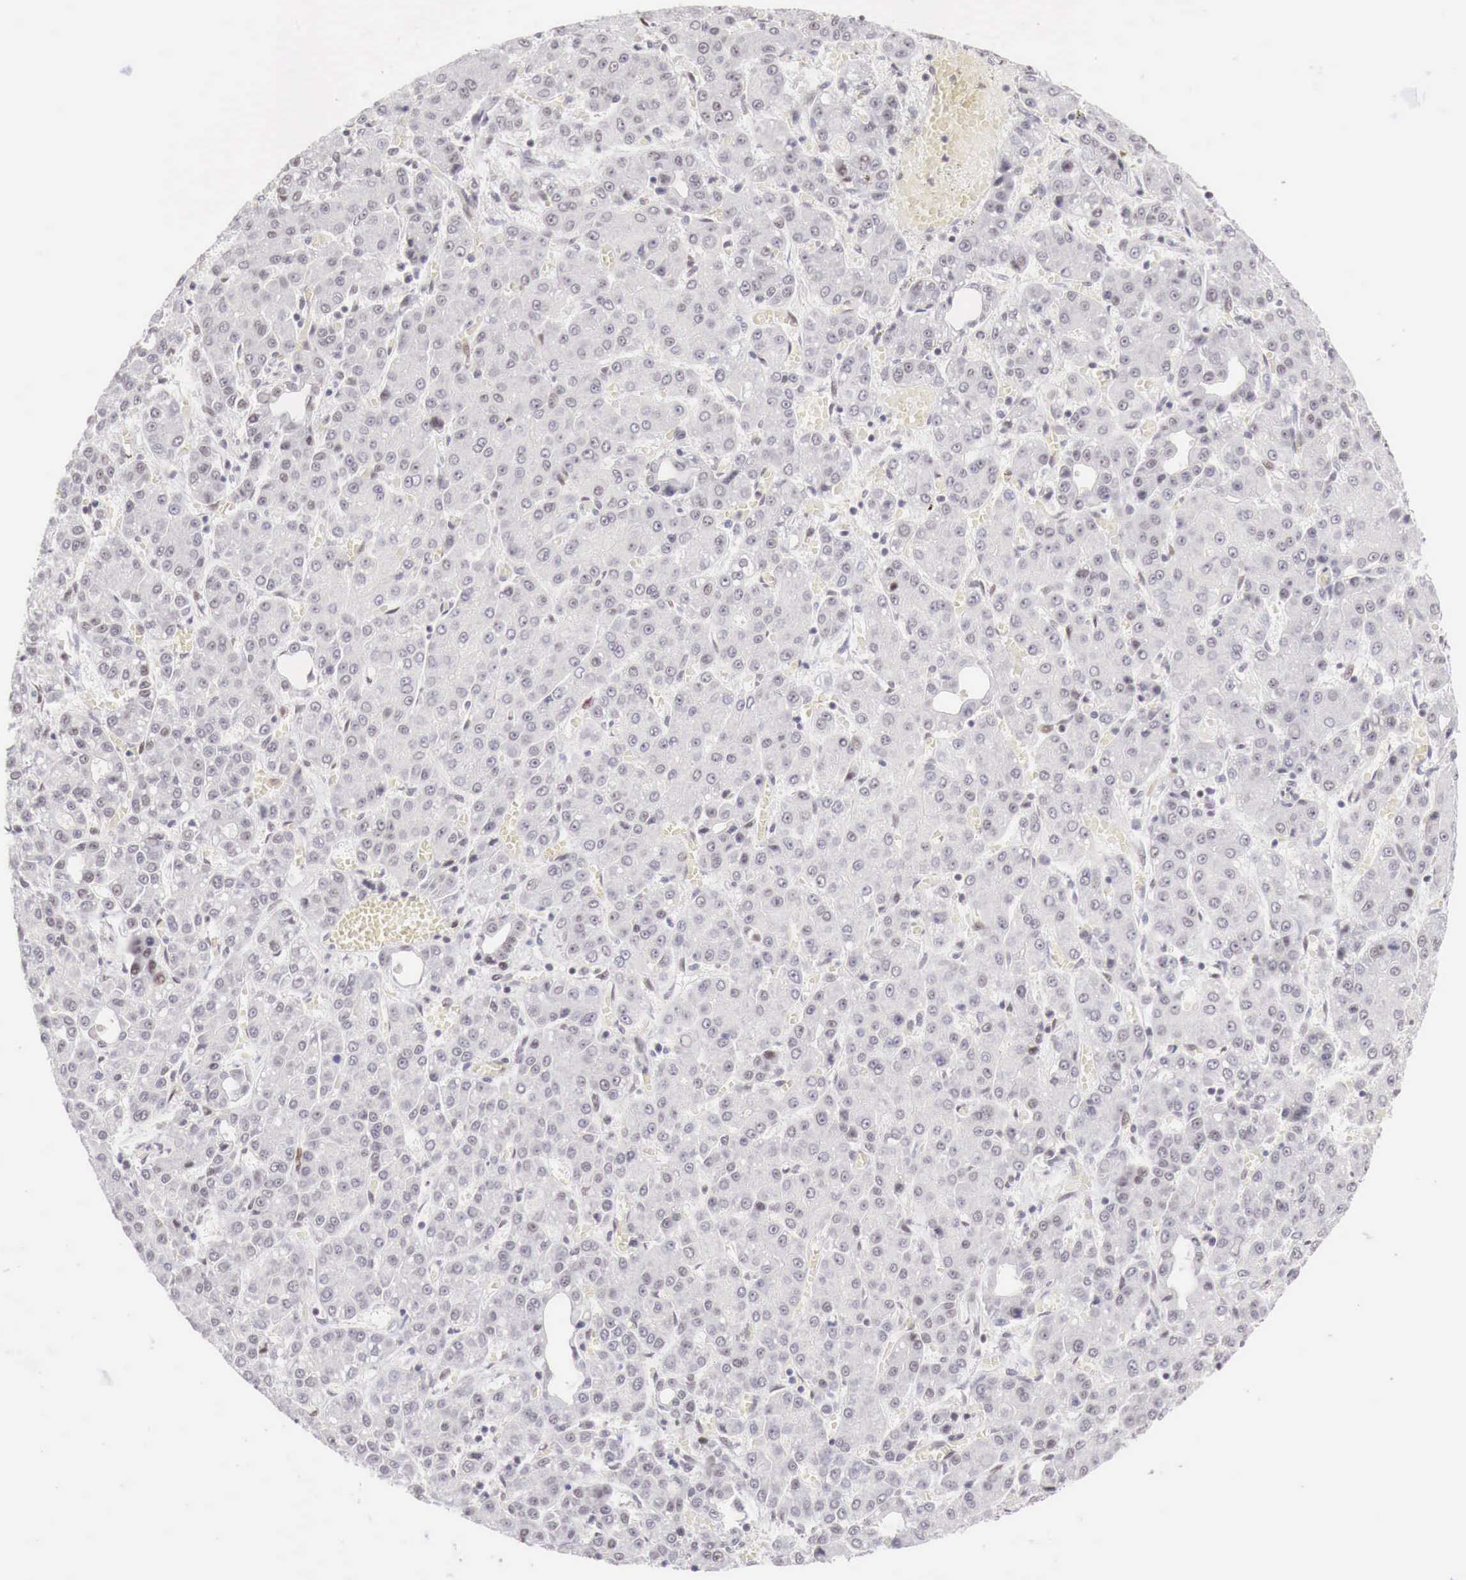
{"staining": {"intensity": "negative", "quantity": "none", "location": "none"}, "tissue": "liver cancer", "cell_type": "Tumor cells", "image_type": "cancer", "snomed": [{"axis": "morphology", "description": "Carcinoma, Hepatocellular, NOS"}, {"axis": "topography", "description": "Liver"}], "caption": "There is no significant staining in tumor cells of liver cancer. (DAB immunohistochemistry visualized using brightfield microscopy, high magnification).", "gene": "PHF14", "patient": {"sex": "male", "age": 69}}